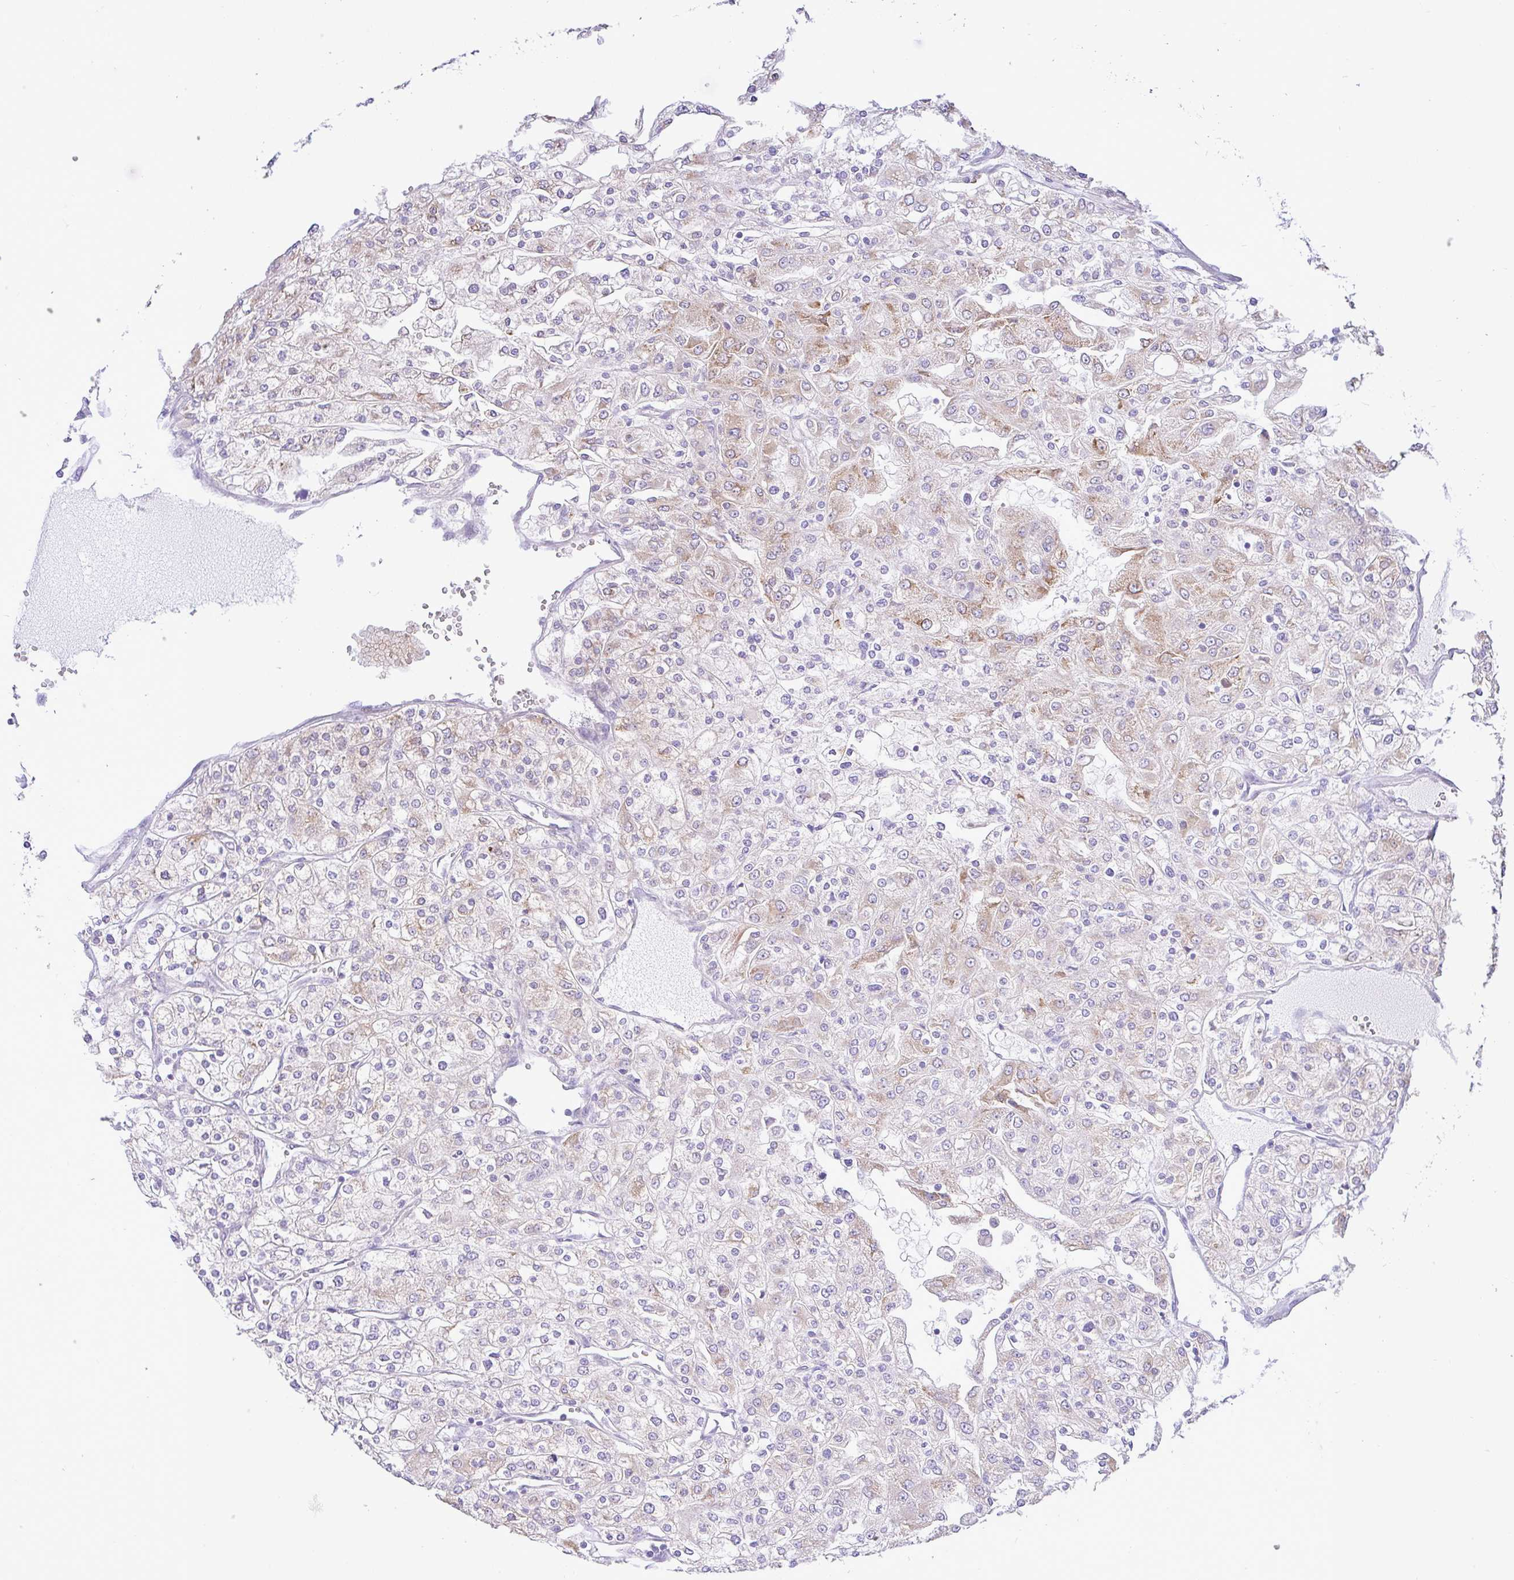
{"staining": {"intensity": "moderate", "quantity": "<25%", "location": "cytoplasmic/membranous"}, "tissue": "renal cancer", "cell_type": "Tumor cells", "image_type": "cancer", "snomed": [{"axis": "morphology", "description": "Adenocarcinoma, NOS"}, {"axis": "topography", "description": "Kidney"}], "caption": "Approximately <25% of tumor cells in human adenocarcinoma (renal) show moderate cytoplasmic/membranous protein expression as visualized by brown immunohistochemical staining.", "gene": "EEF1A2", "patient": {"sex": "male", "age": 80}}